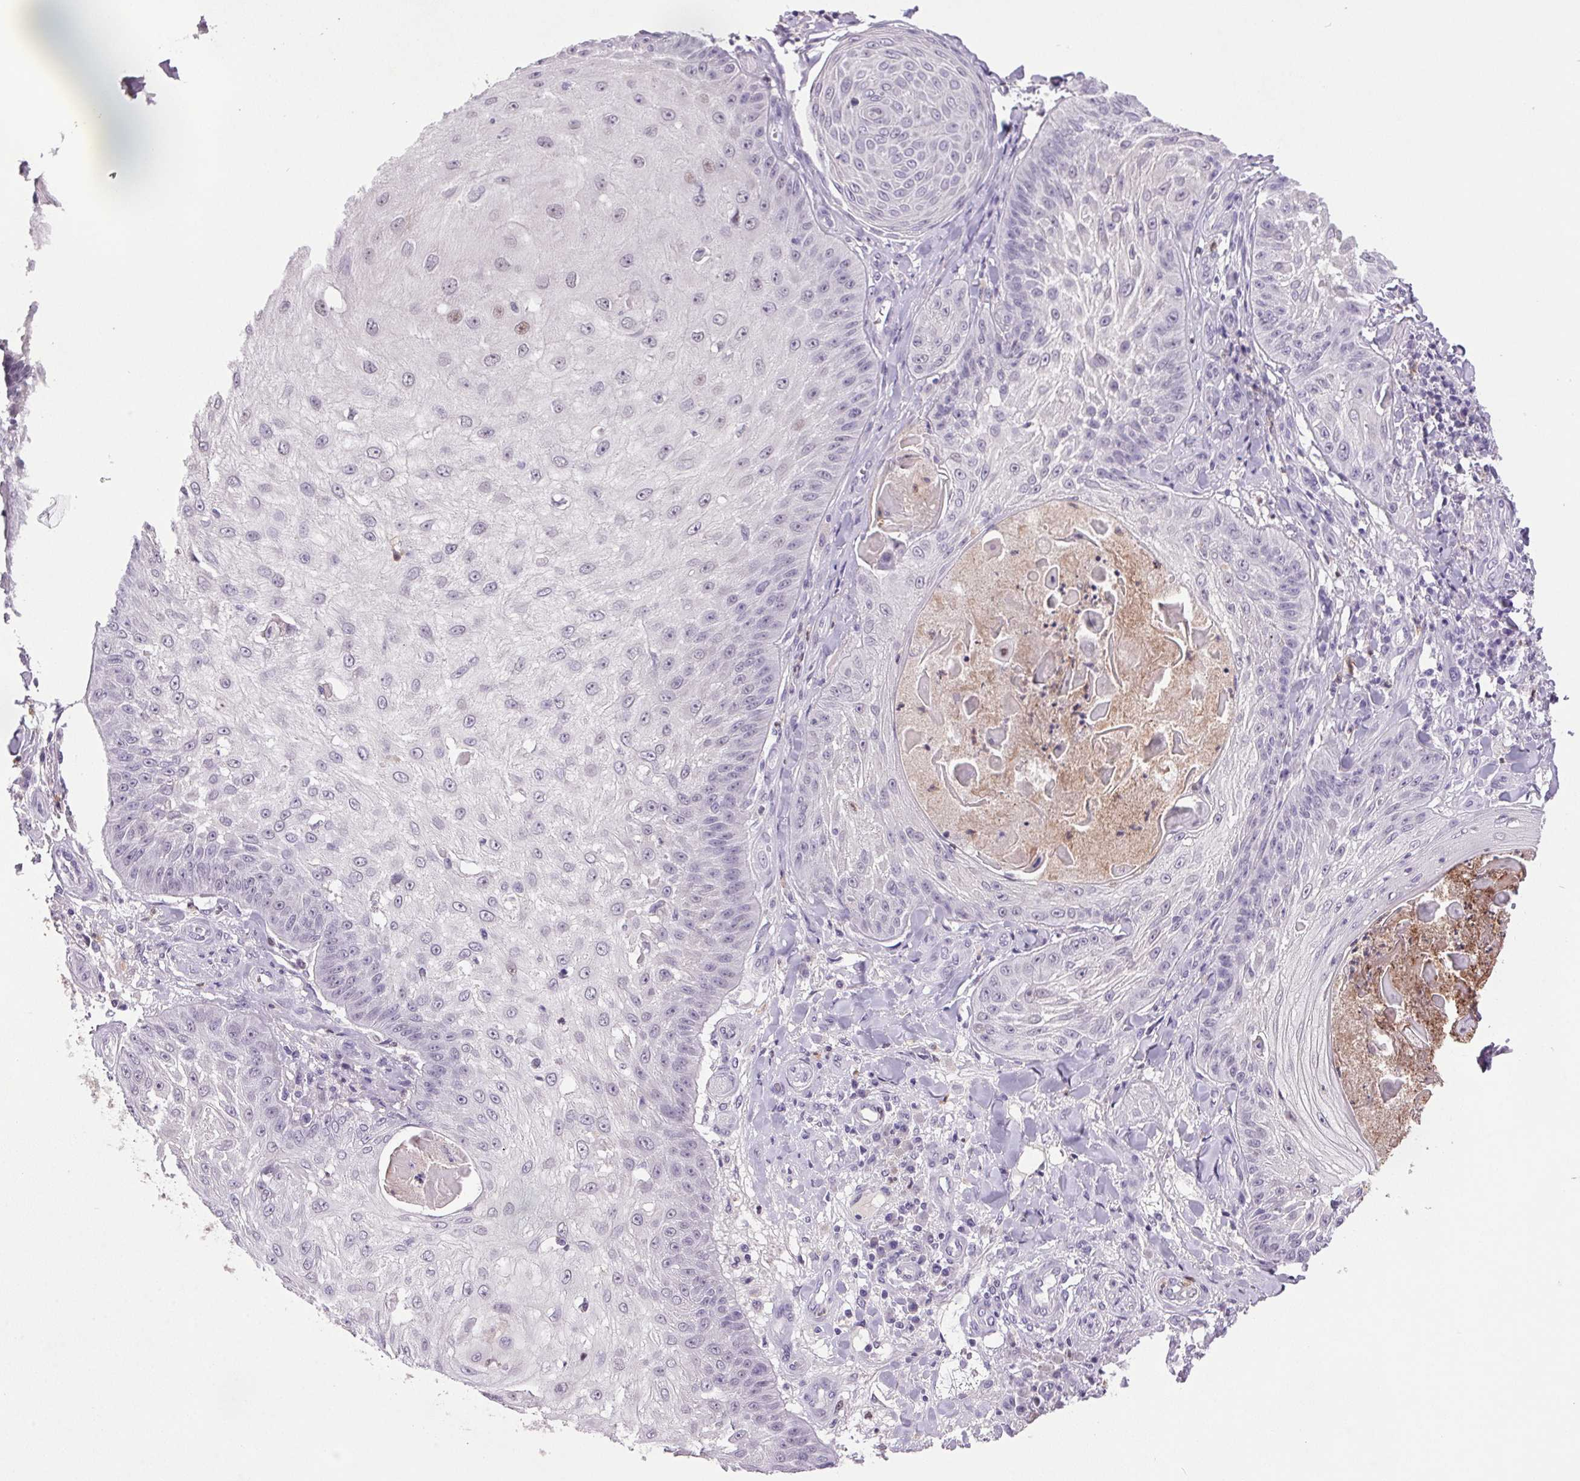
{"staining": {"intensity": "negative", "quantity": "none", "location": "none"}, "tissue": "skin cancer", "cell_type": "Tumor cells", "image_type": "cancer", "snomed": [{"axis": "morphology", "description": "Squamous cell carcinoma, NOS"}, {"axis": "topography", "description": "Skin"}], "caption": "Immunohistochemistry of human skin cancer shows no staining in tumor cells. Nuclei are stained in blue.", "gene": "TRDN", "patient": {"sex": "male", "age": 70}}